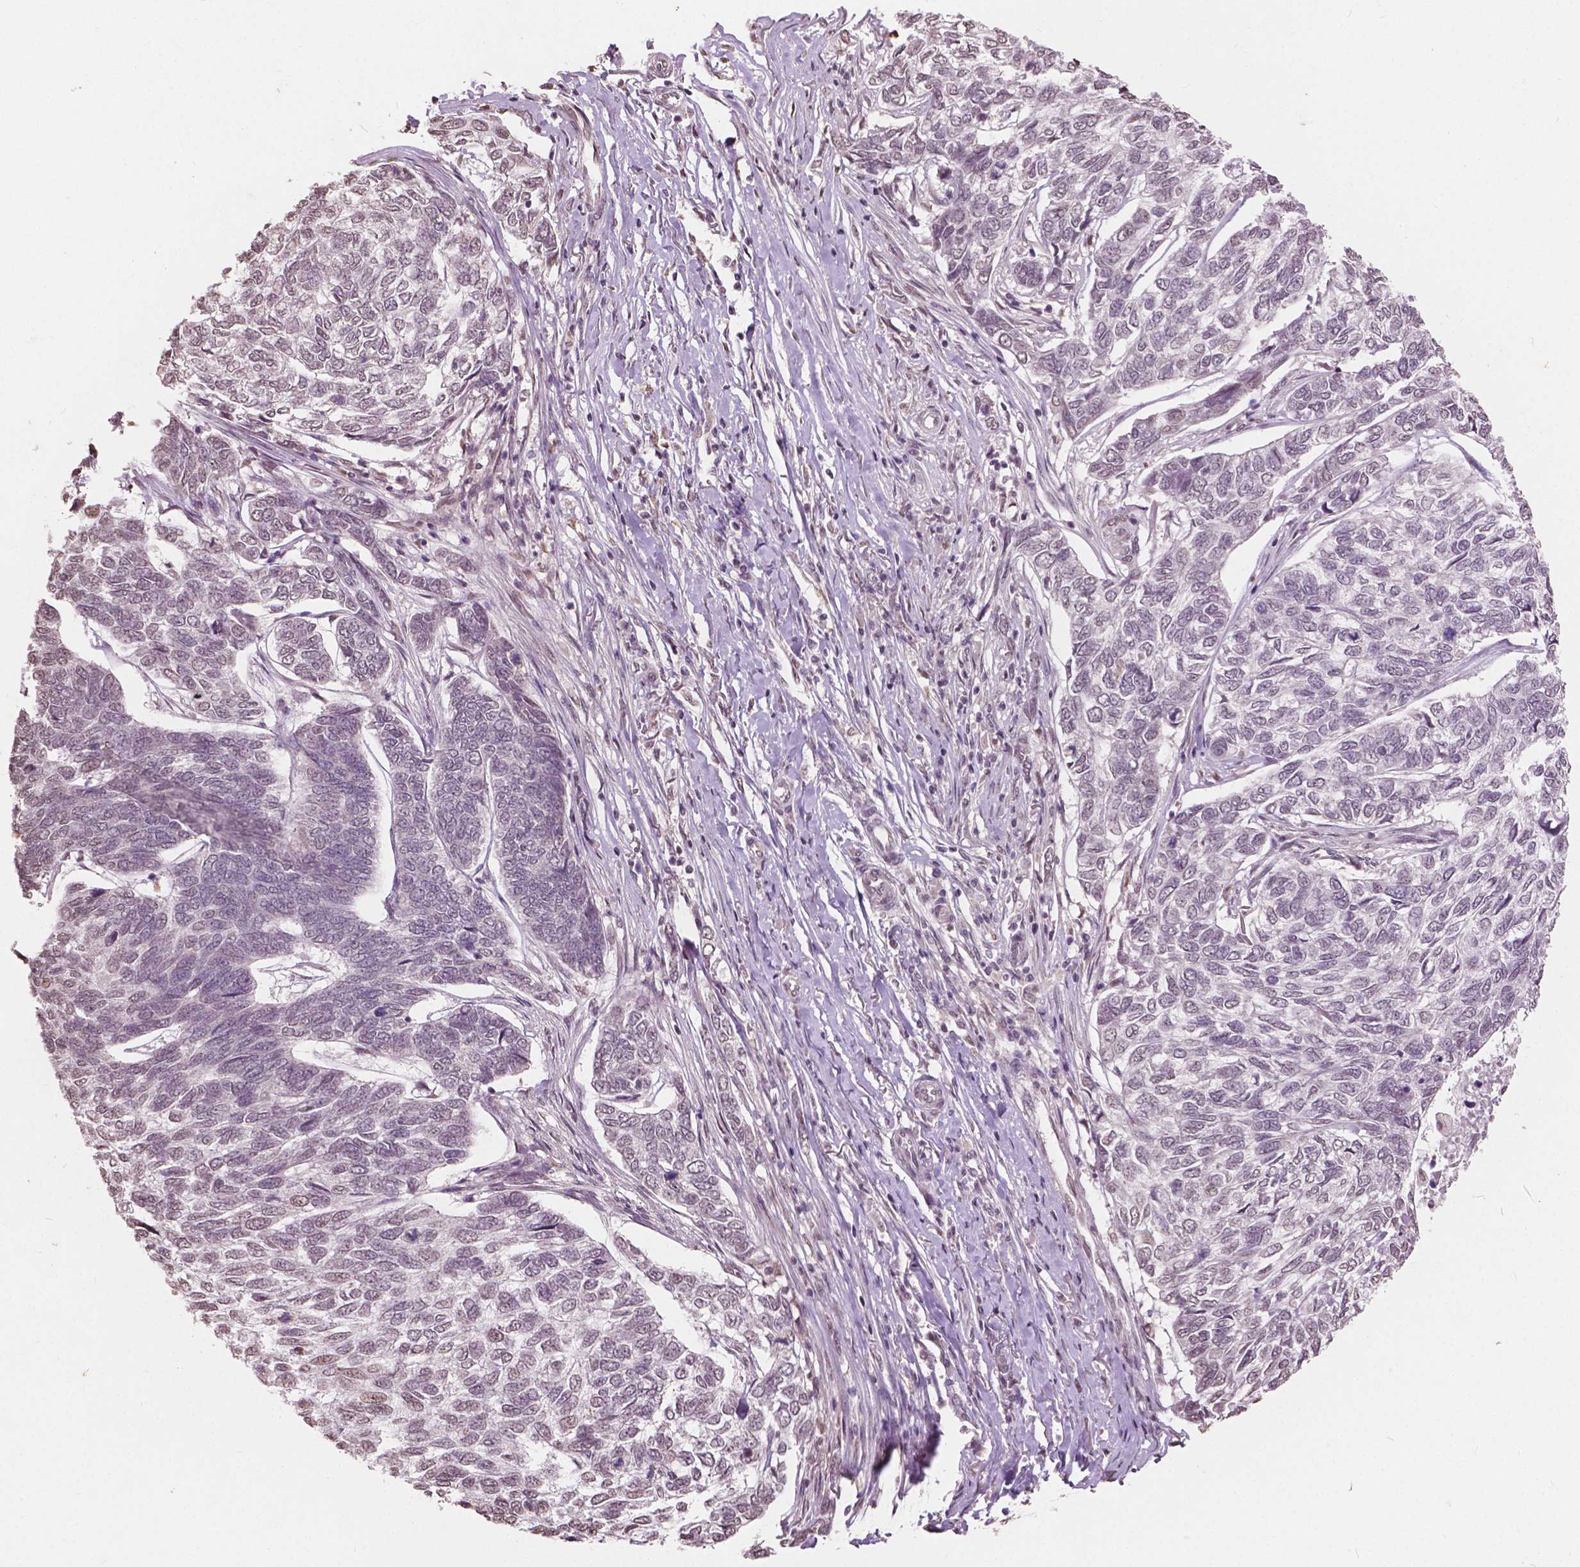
{"staining": {"intensity": "weak", "quantity": "<25%", "location": "nuclear"}, "tissue": "skin cancer", "cell_type": "Tumor cells", "image_type": "cancer", "snomed": [{"axis": "morphology", "description": "Basal cell carcinoma"}, {"axis": "topography", "description": "Skin"}], "caption": "Micrograph shows no protein expression in tumor cells of skin cancer (basal cell carcinoma) tissue. (DAB IHC visualized using brightfield microscopy, high magnification).", "gene": "HOXA10", "patient": {"sex": "female", "age": 65}}